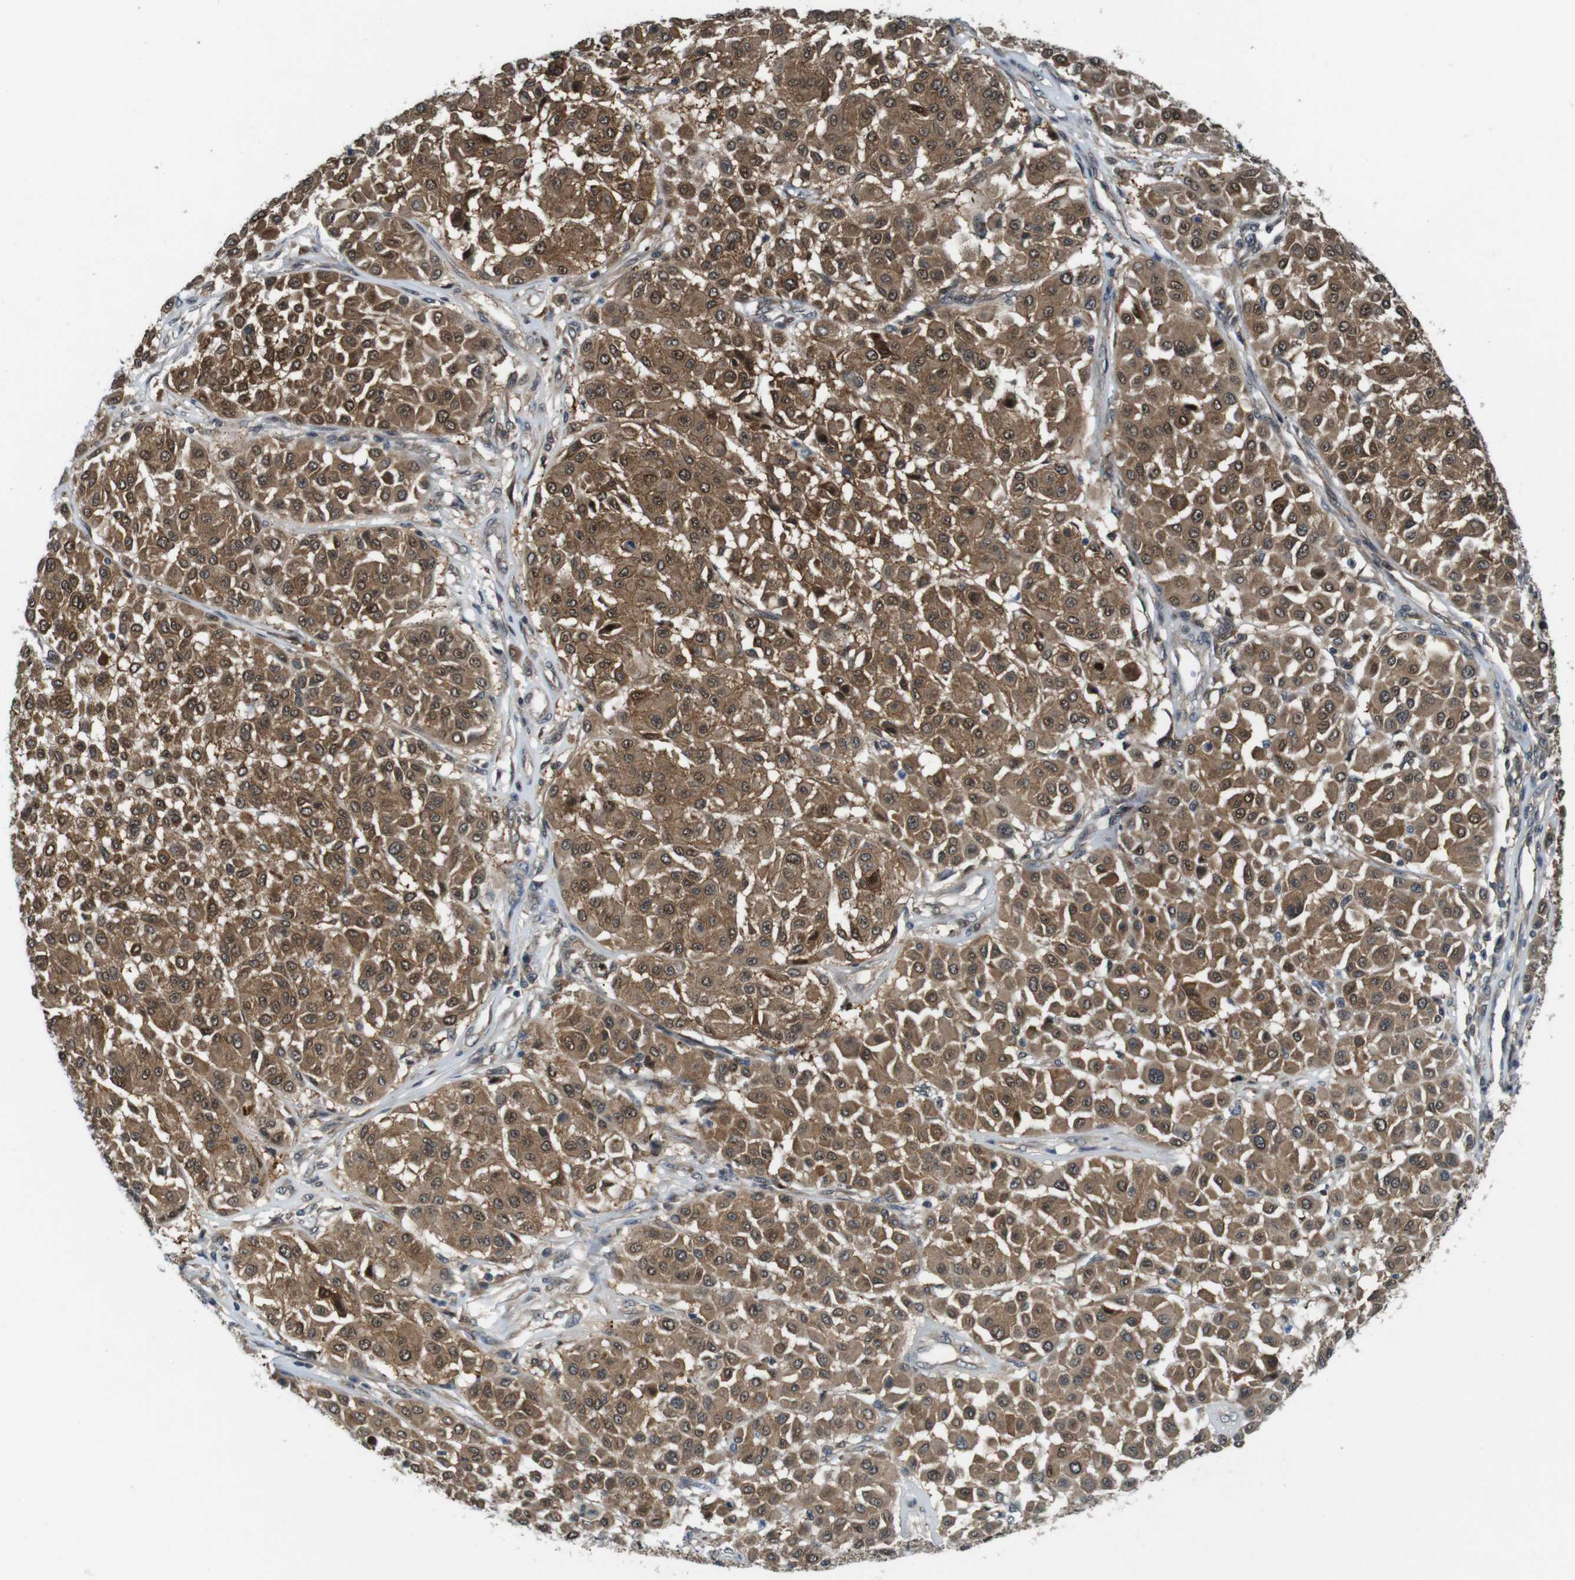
{"staining": {"intensity": "moderate", "quantity": ">75%", "location": "cytoplasmic/membranous,nuclear"}, "tissue": "melanoma", "cell_type": "Tumor cells", "image_type": "cancer", "snomed": [{"axis": "morphology", "description": "Malignant melanoma, Metastatic site"}, {"axis": "topography", "description": "Soft tissue"}], "caption": "Melanoma stained with a brown dye demonstrates moderate cytoplasmic/membranous and nuclear positive expression in approximately >75% of tumor cells.", "gene": "LRP5", "patient": {"sex": "male", "age": 41}}